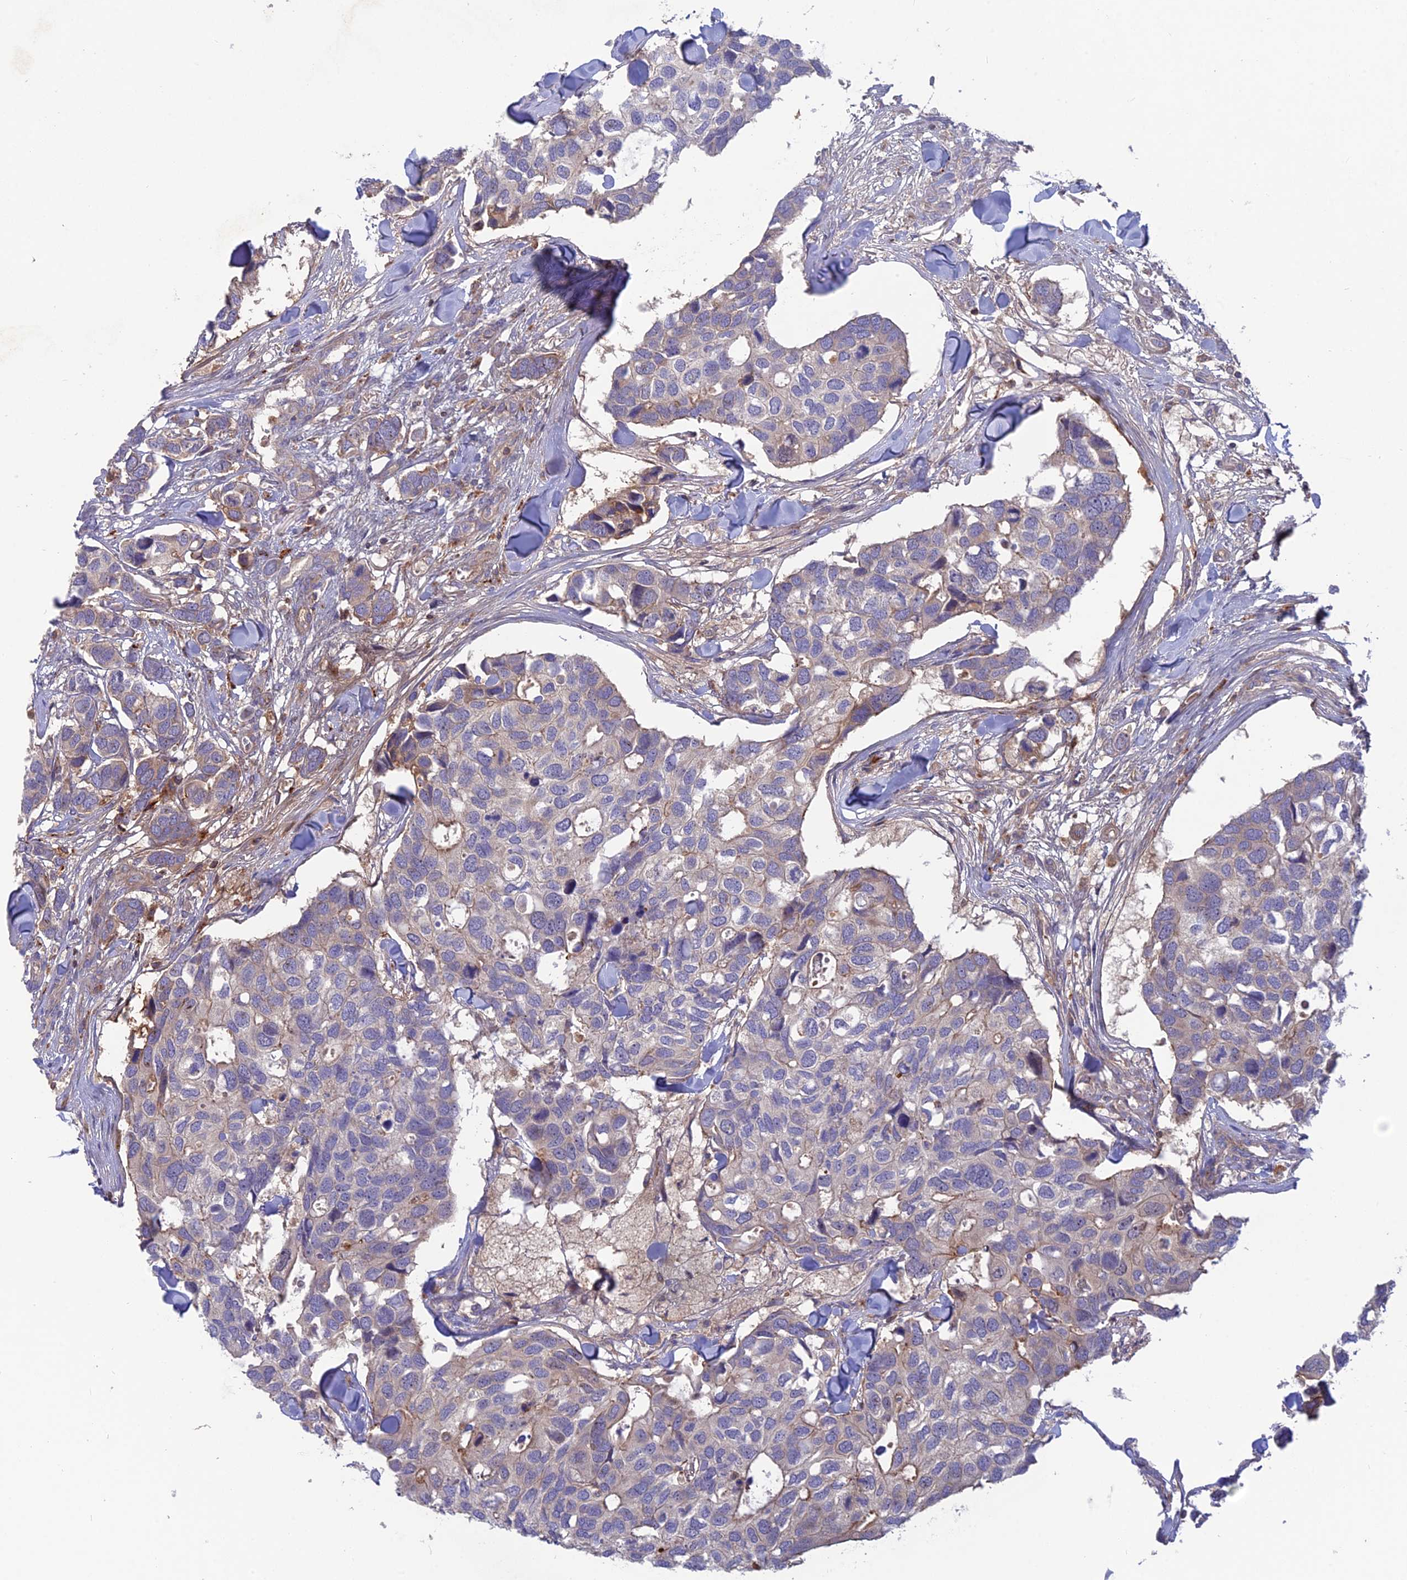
{"staining": {"intensity": "negative", "quantity": "none", "location": "none"}, "tissue": "breast cancer", "cell_type": "Tumor cells", "image_type": "cancer", "snomed": [{"axis": "morphology", "description": "Duct carcinoma"}, {"axis": "topography", "description": "Breast"}], "caption": "The photomicrograph shows no staining of tumor cells in breast intraductal carcinoma.", "gene": "CPNE7", "patient": {"sex": "female", "age": 83}}